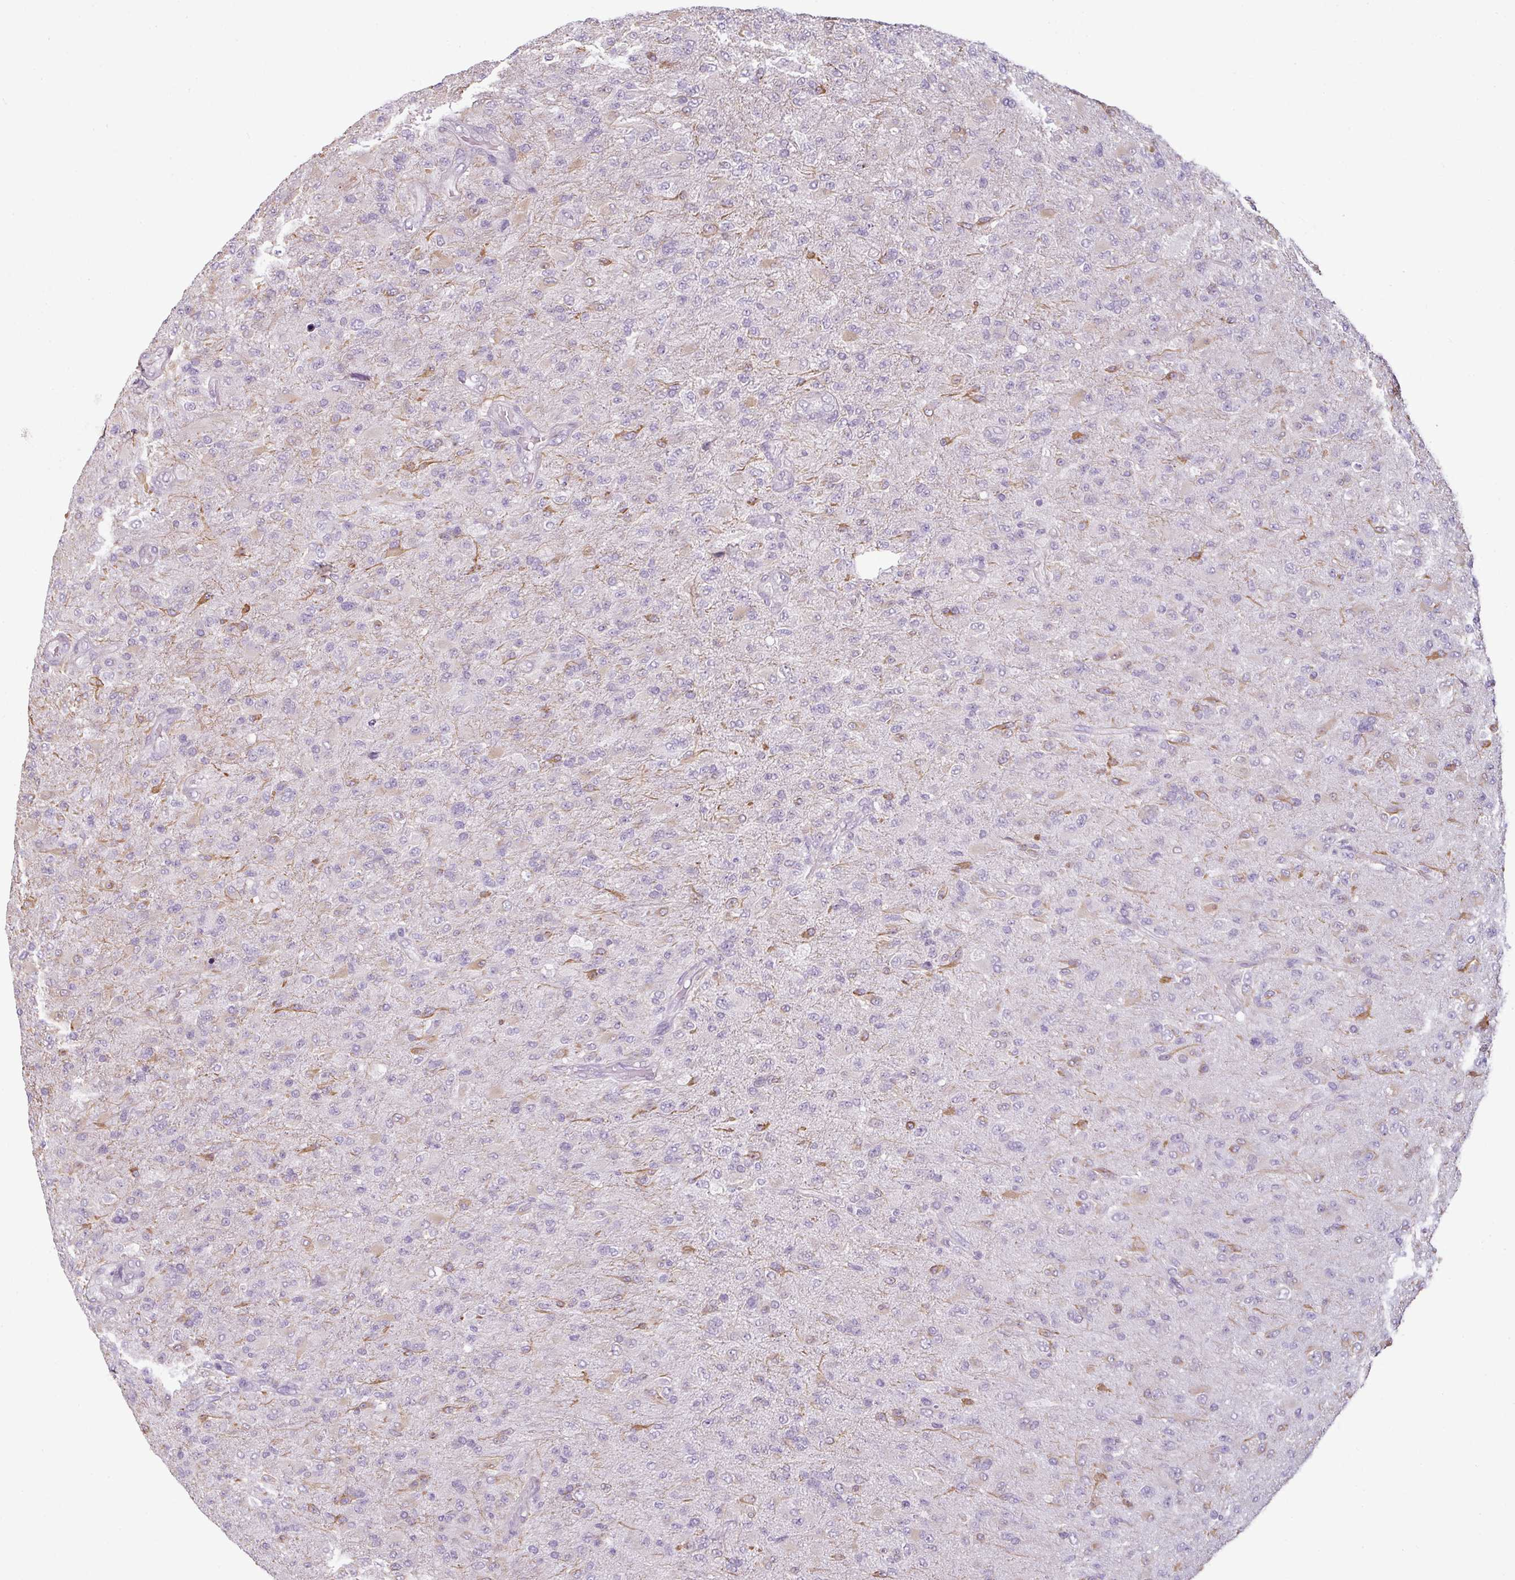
{"staining": {"intensity": "moderate", "quantity": "<25%", "location": "cytoplasmic/membranous"}, "tissue": "glioma", "cell_type": "Tumor cells", "image_type": "cancer", "snomed": [{"axis": "morphology", "description": "Glioma, malignant, Low grade"}, {"axis": "topography", "description": "Brain"}], "caption": "Malignant glioma (low-grade) stained with DAB (3,3'-diaminobenzidine) immunohistochemistry reveals low levels of moderate cytoplasmic/membranous expression in about <25% of tumor cells. (Brightfield microscopy of DAB IHC at high magnification).", "gene": "OR52D1", "patient": {"sex": "male", "age": 65}}